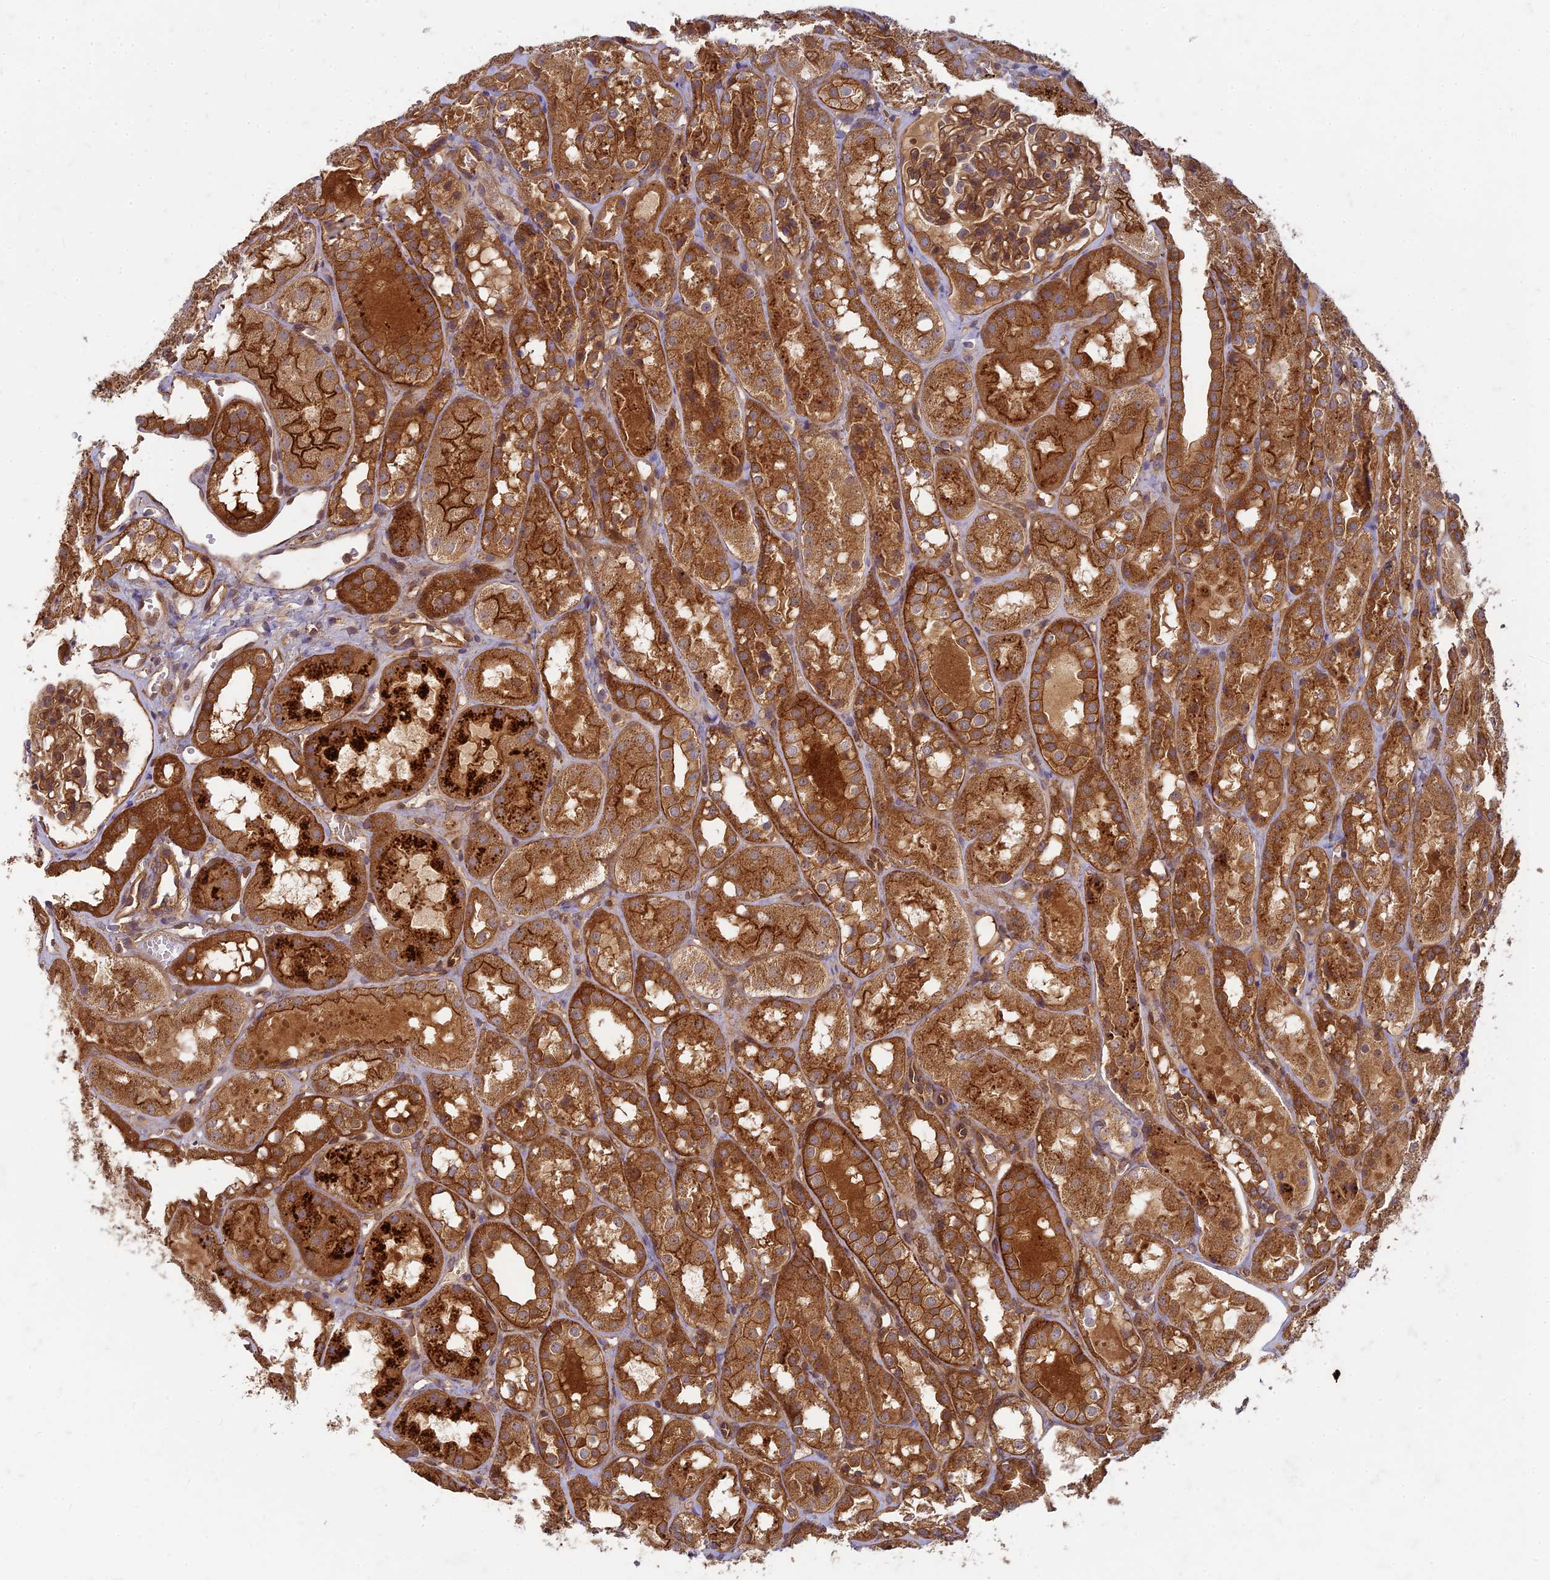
{"staining": {"intensity": "strong", "quantity": ">75%", "location": "cytoplasmic/membranous"}, "tissue": "kidney", "cell_type": "Cells in glomeruli", "image_type": "normal", "snomed": [{"axis": "morphology", "description": "Normal tissue, NOS"}, {"axis": "topography", "description": "Kidney"}], "caption": "Protein expression analysis of normal kidney shows strong cytoplasmic/membranous positivity in about >75% of cells in glomeruli. (brown staining indicates protein expression, while blue staining denotes nuclei).", "gene": "TCF25", "patient": {"sex": "male", "age": 16}}